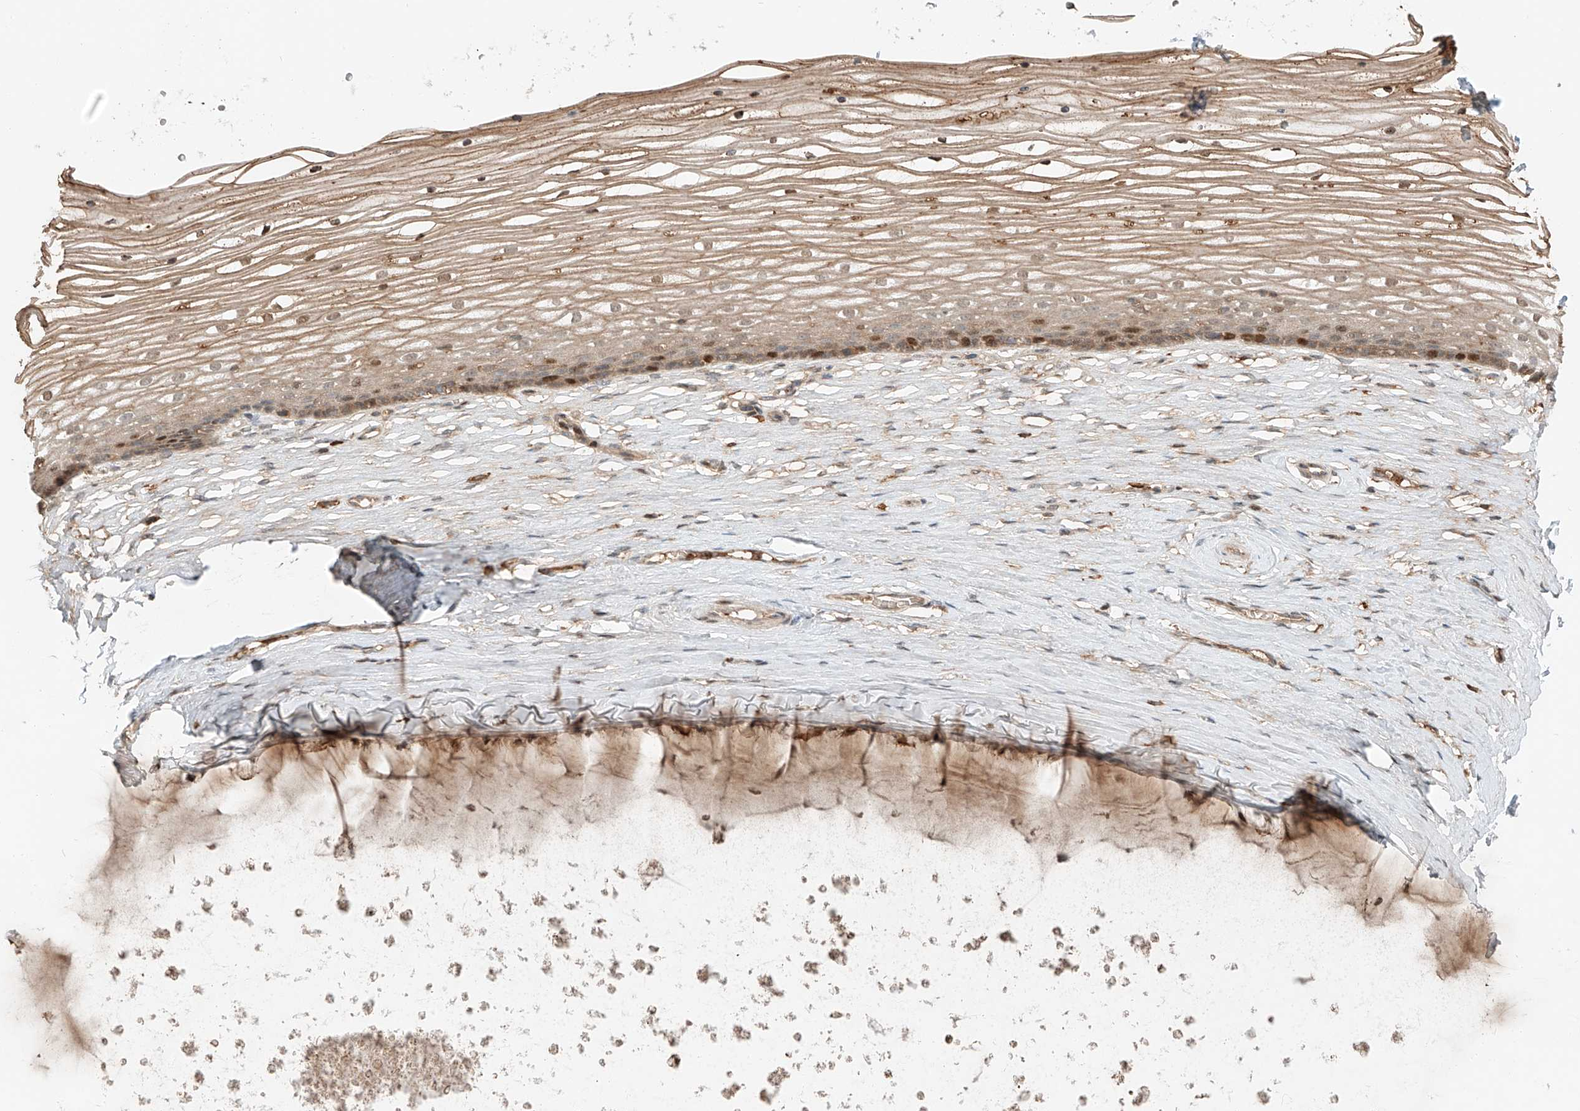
{"staining": {"intensity": "moderate", "quantity": ">75%", "location": "cytoplasmic/membranous,nuclear"}, "tissue": "vagina", "cell_type": "Squamous epithelial cells", "image_type": "normal", "snomed": [{"axis": "morphology", "description": "Normal tissue, NOS"}, {"axis": "topography", "description": "Vagina"}, {"axis": "topography", "description": "Cervix"}], "caption": "An immunohistochemistry micrograph of benign tissue is shown. Protein staining in brown shows moderate cytoplasmic/membranous,nuclear positivity in vagina within squamous epithelial cells.", "gene": "CEP162", "patient": {"sex": "female", "age": 40}}